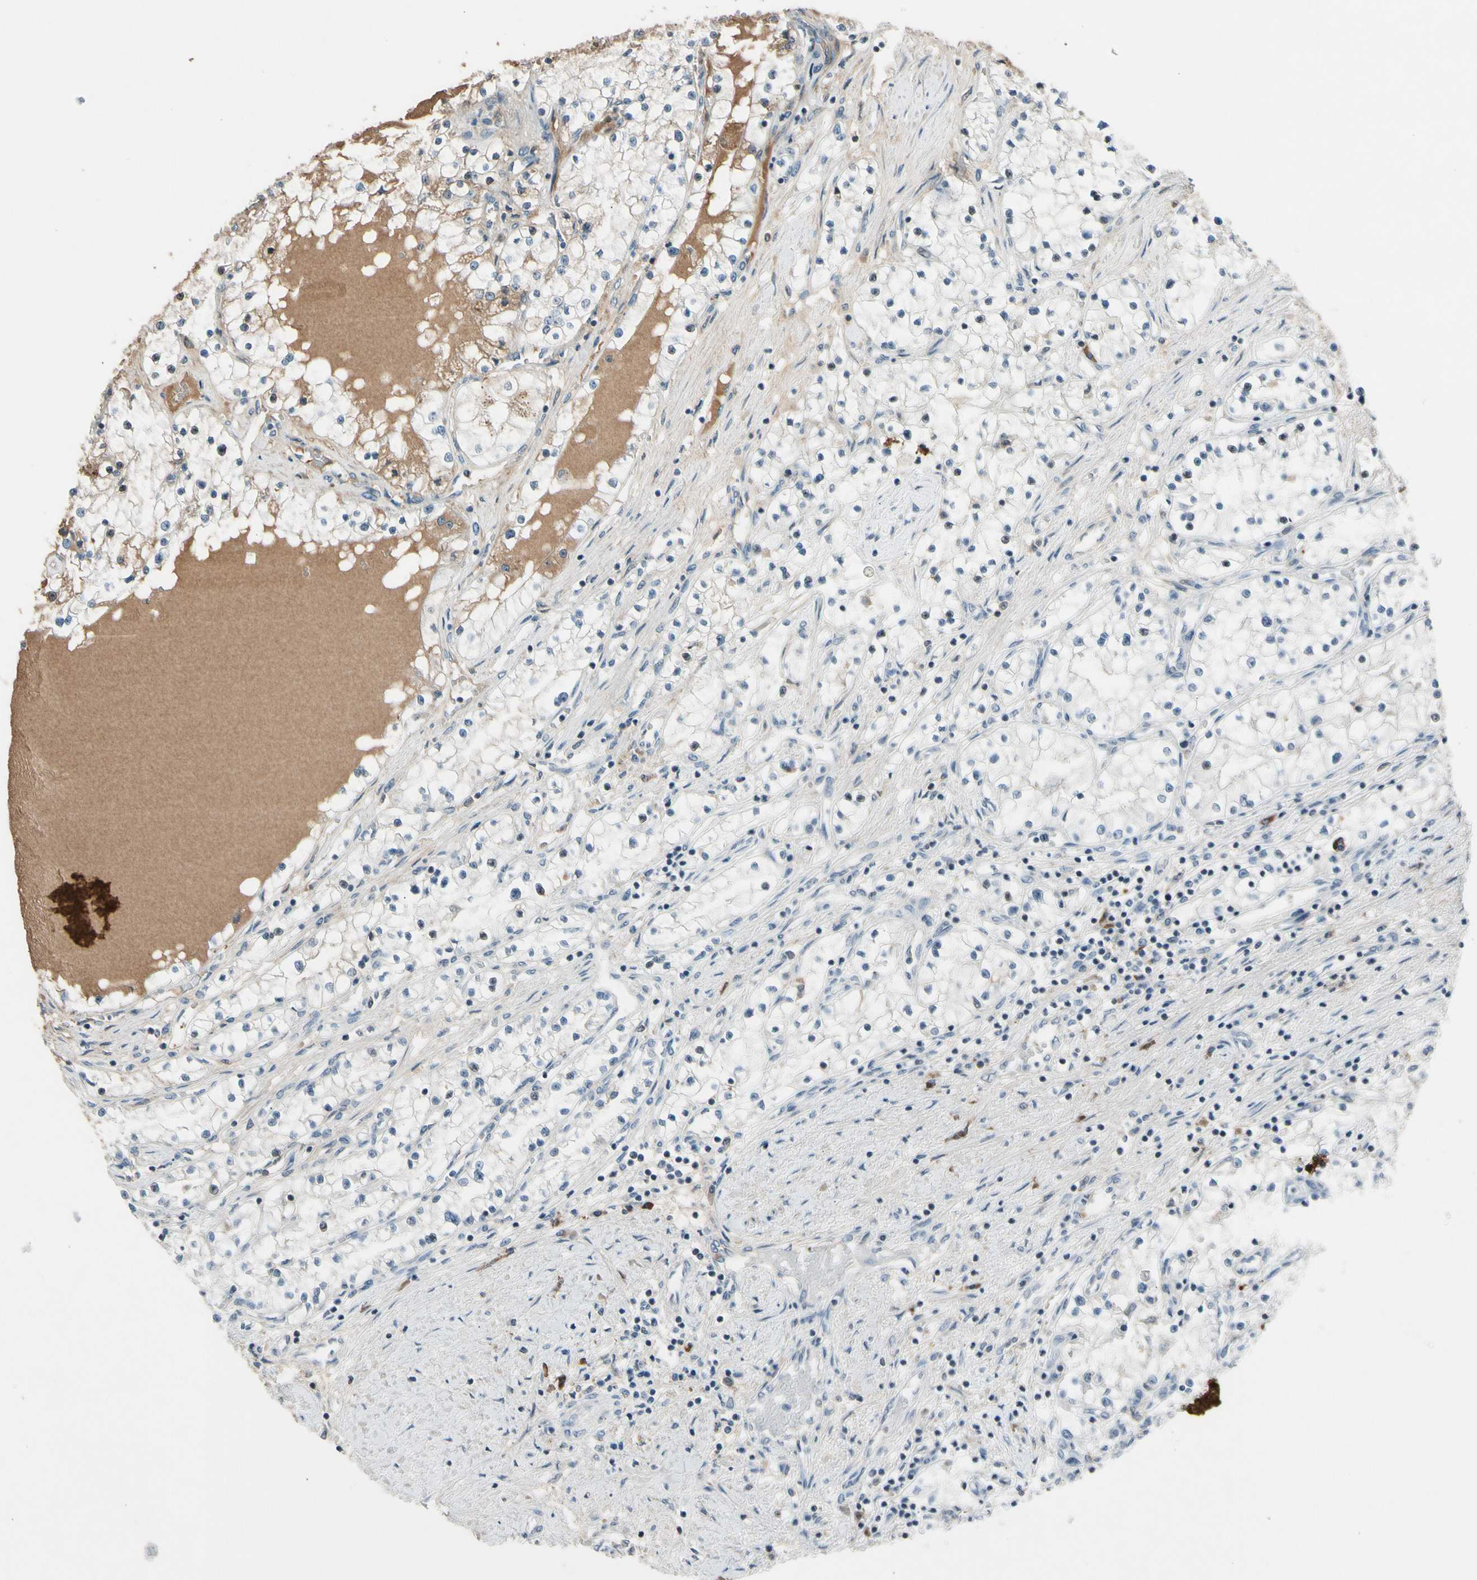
{"staining": {"intensity": "negative", "quantity": "none", "location": "none"}, "tissue": "renal cancer", "cell_type": "Tumor cells", "image_type": "cancer", "snomed": [{"axis": "morphology", "description": "Adenocarcinoma, NOS"}, {"axis": "topography", "description": "Kidney"}], "caption": "Protein analysis of renal cancer demonstrates no significant staining in tumor cells.", "gene": "PDPN", "patient": {"sex": "male", "age": 68}}